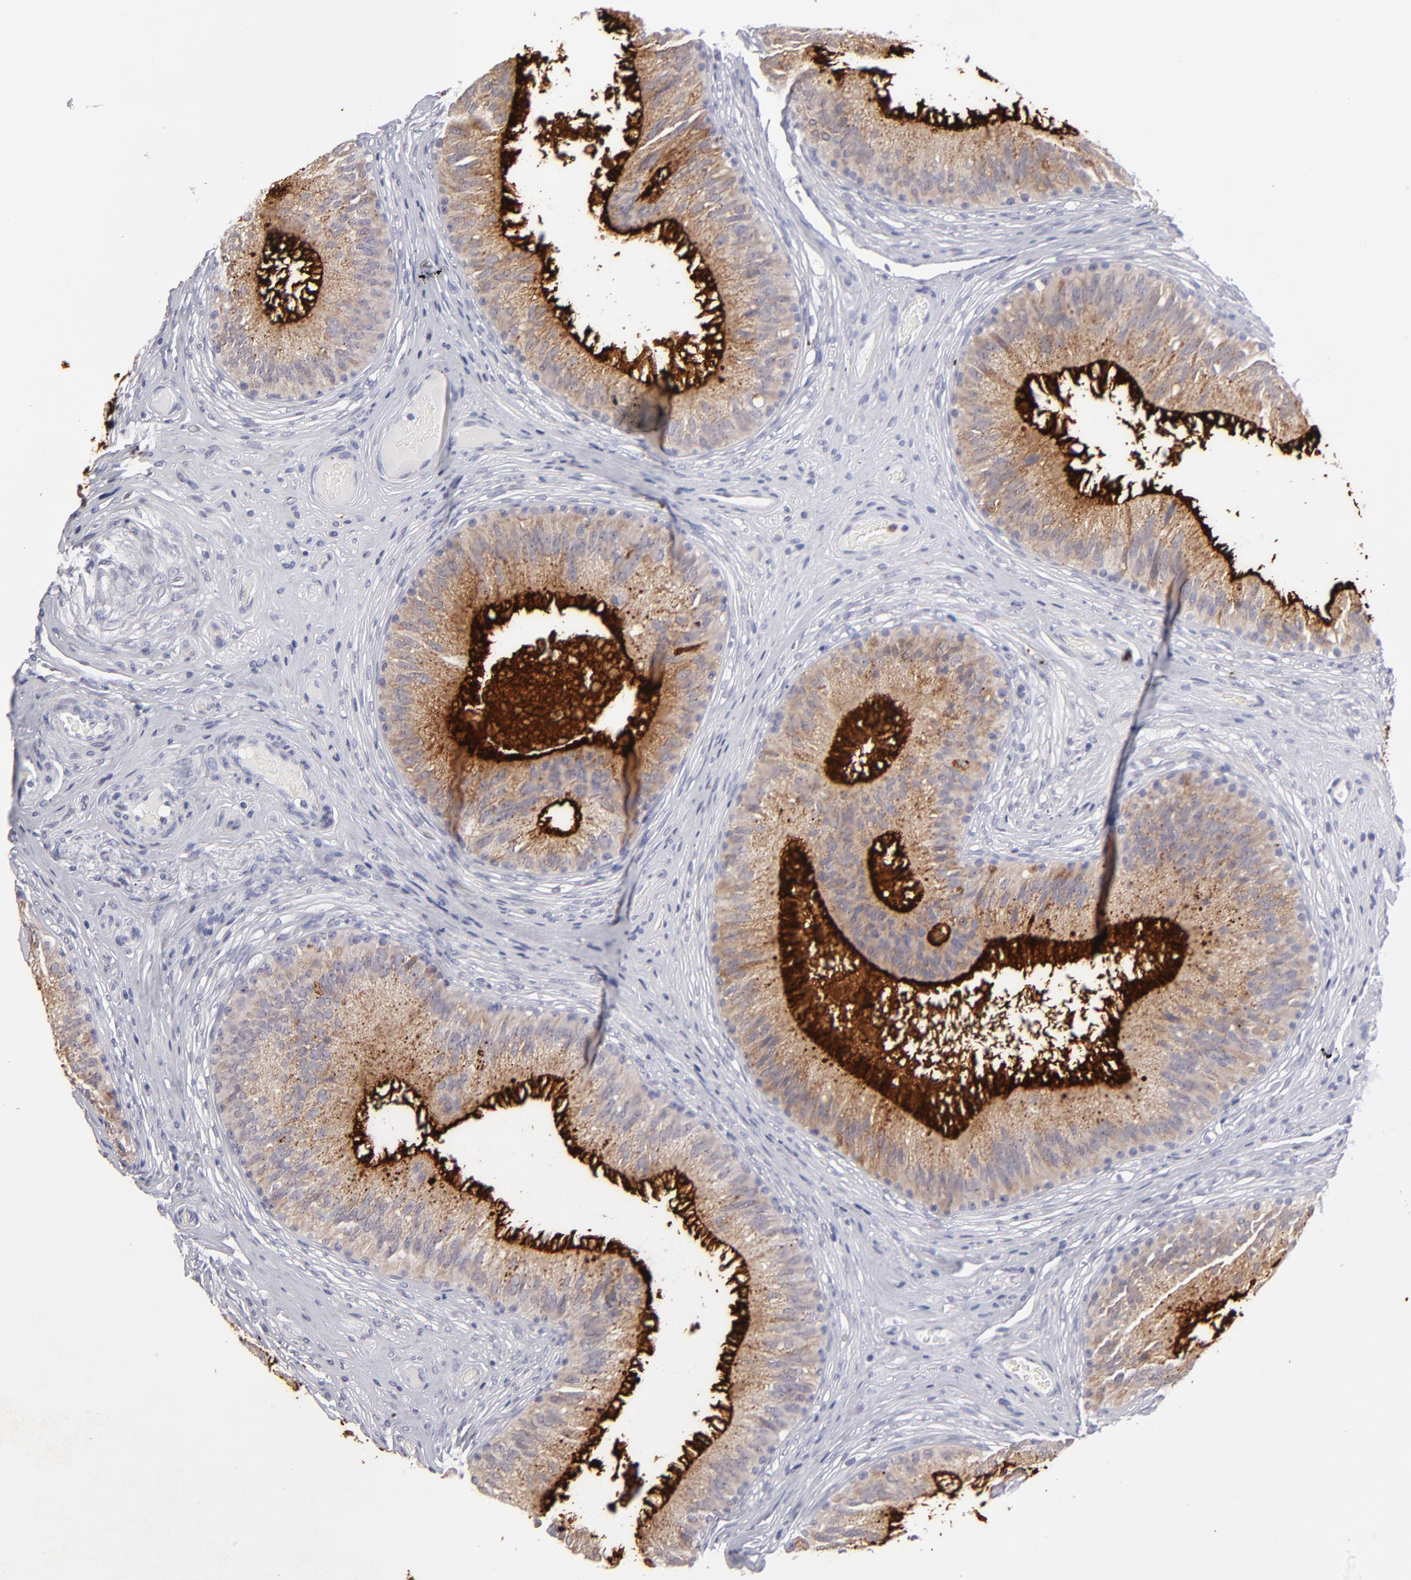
{"staining": {"intensity": "strong", "quantity": ">75%", "location": "cytoplasmic/membranous"}, "tissue": "epididymis", "cell_type": "Glandular cells", "image_type": "normal", "snomed": [{"axis": "morphology", "description": "Normal tissue, NOS"}, {"axis": "topography", "description": "Epididymis"}], "caption": "The photomicrograph reveals a brown stain indicating the presence of a protein in the cytoplasmic/membranous of glandular cells in epididymis. The protein of interest is shown in brown color, while the nuclei are stained blue.", "gene": "MGAM", "patient": {"sex": "male", "age": 32}}